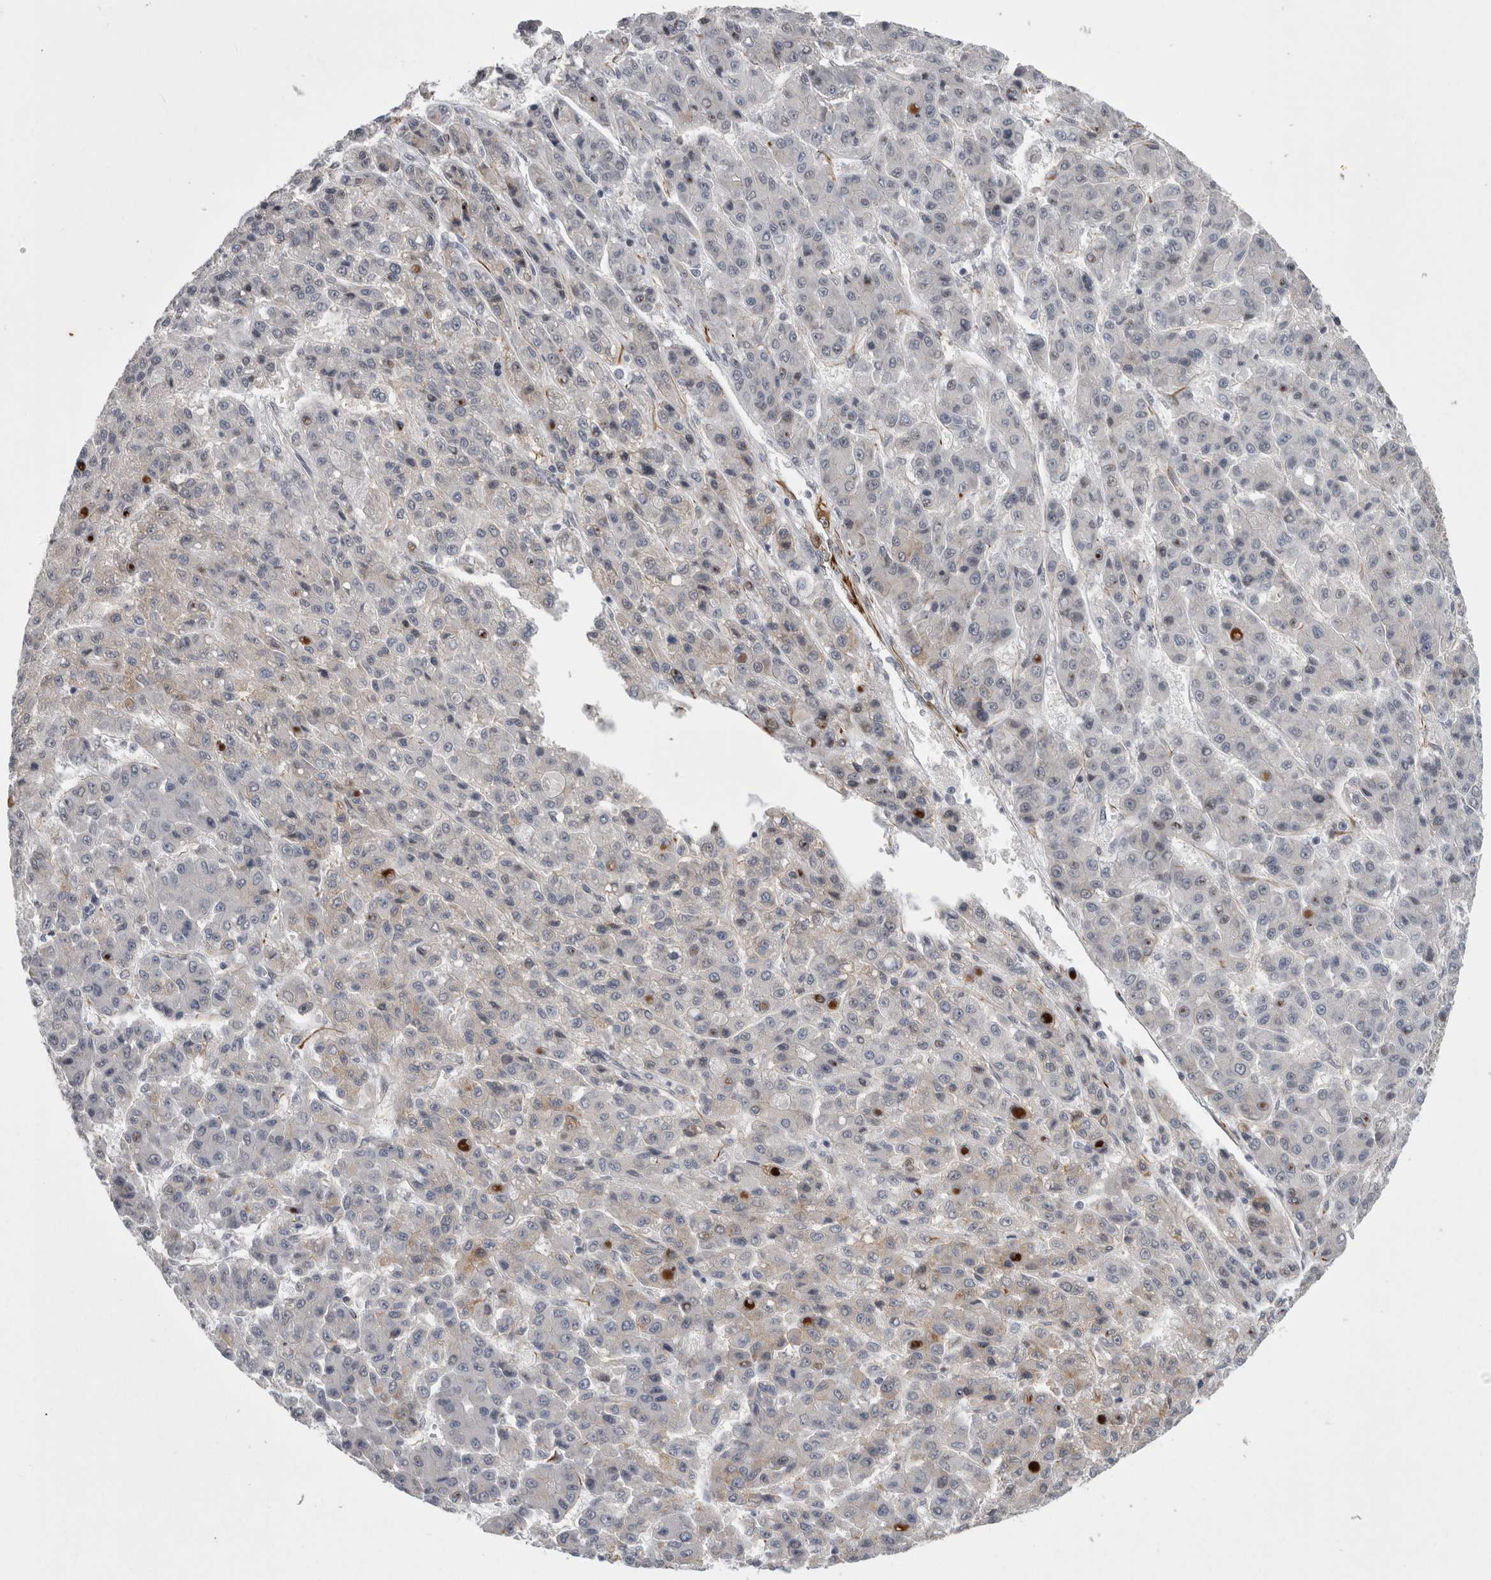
{"staining": {"intensity": "negative", "quantity": "none", "location": "none"}, "tissue": "liver cancer", "cell_type": "Tumor cells", "image_type": "cancer", "snomed": [{"axis": "morphology", "description": "Carcinoma, Hepatocellular, NOS"}, {"axis": "topography", "description": "Liver"}], "caption": "An IHC photomicrograph of liver cancer (hepatocellular carcinoma) is shown. There is no staining in tumor cells of liver cancer (hepatocellular carcinoma).", "gene": "FAM83H", "patient": {"sex": "male", "age": 70}}